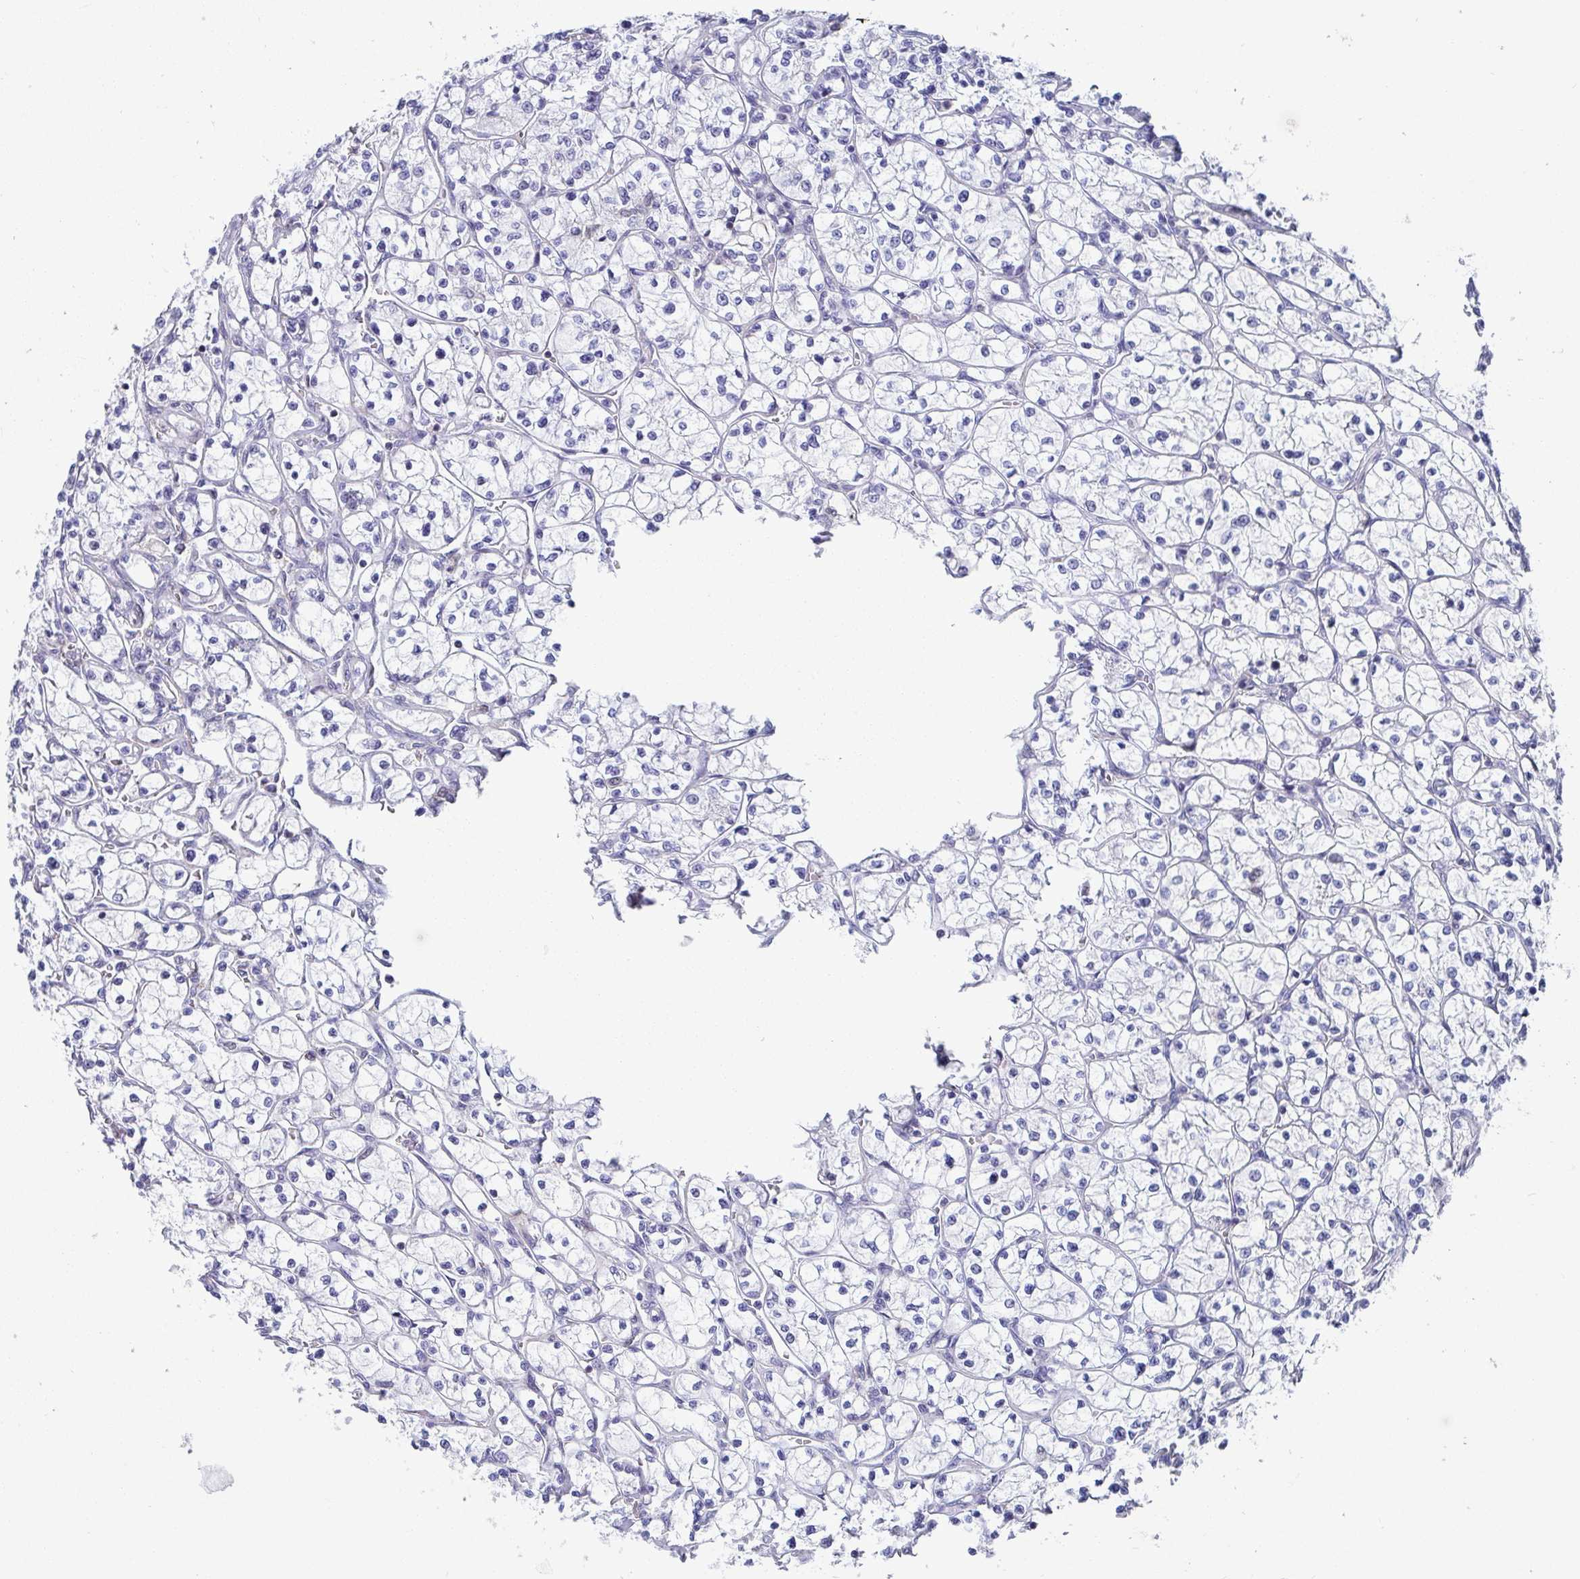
{"staining": {"intensity": "negative", "quantity": "none", "location": "none"}, "tissue": "renal cancer", "cell_type": "Tumor cells", "image_type": "cancer", "snomed": [{"axis": "morphology", "description": "Adenocarcinoma, NOS"}, {"axis": "topography", "description": "Kidney"}], "caption": "Renal cancer was stained to show a protein in brown. There is no significant staining in tumor cells.", "gene": "WDR72", "patient": {"sex": "female", "age": 64}}